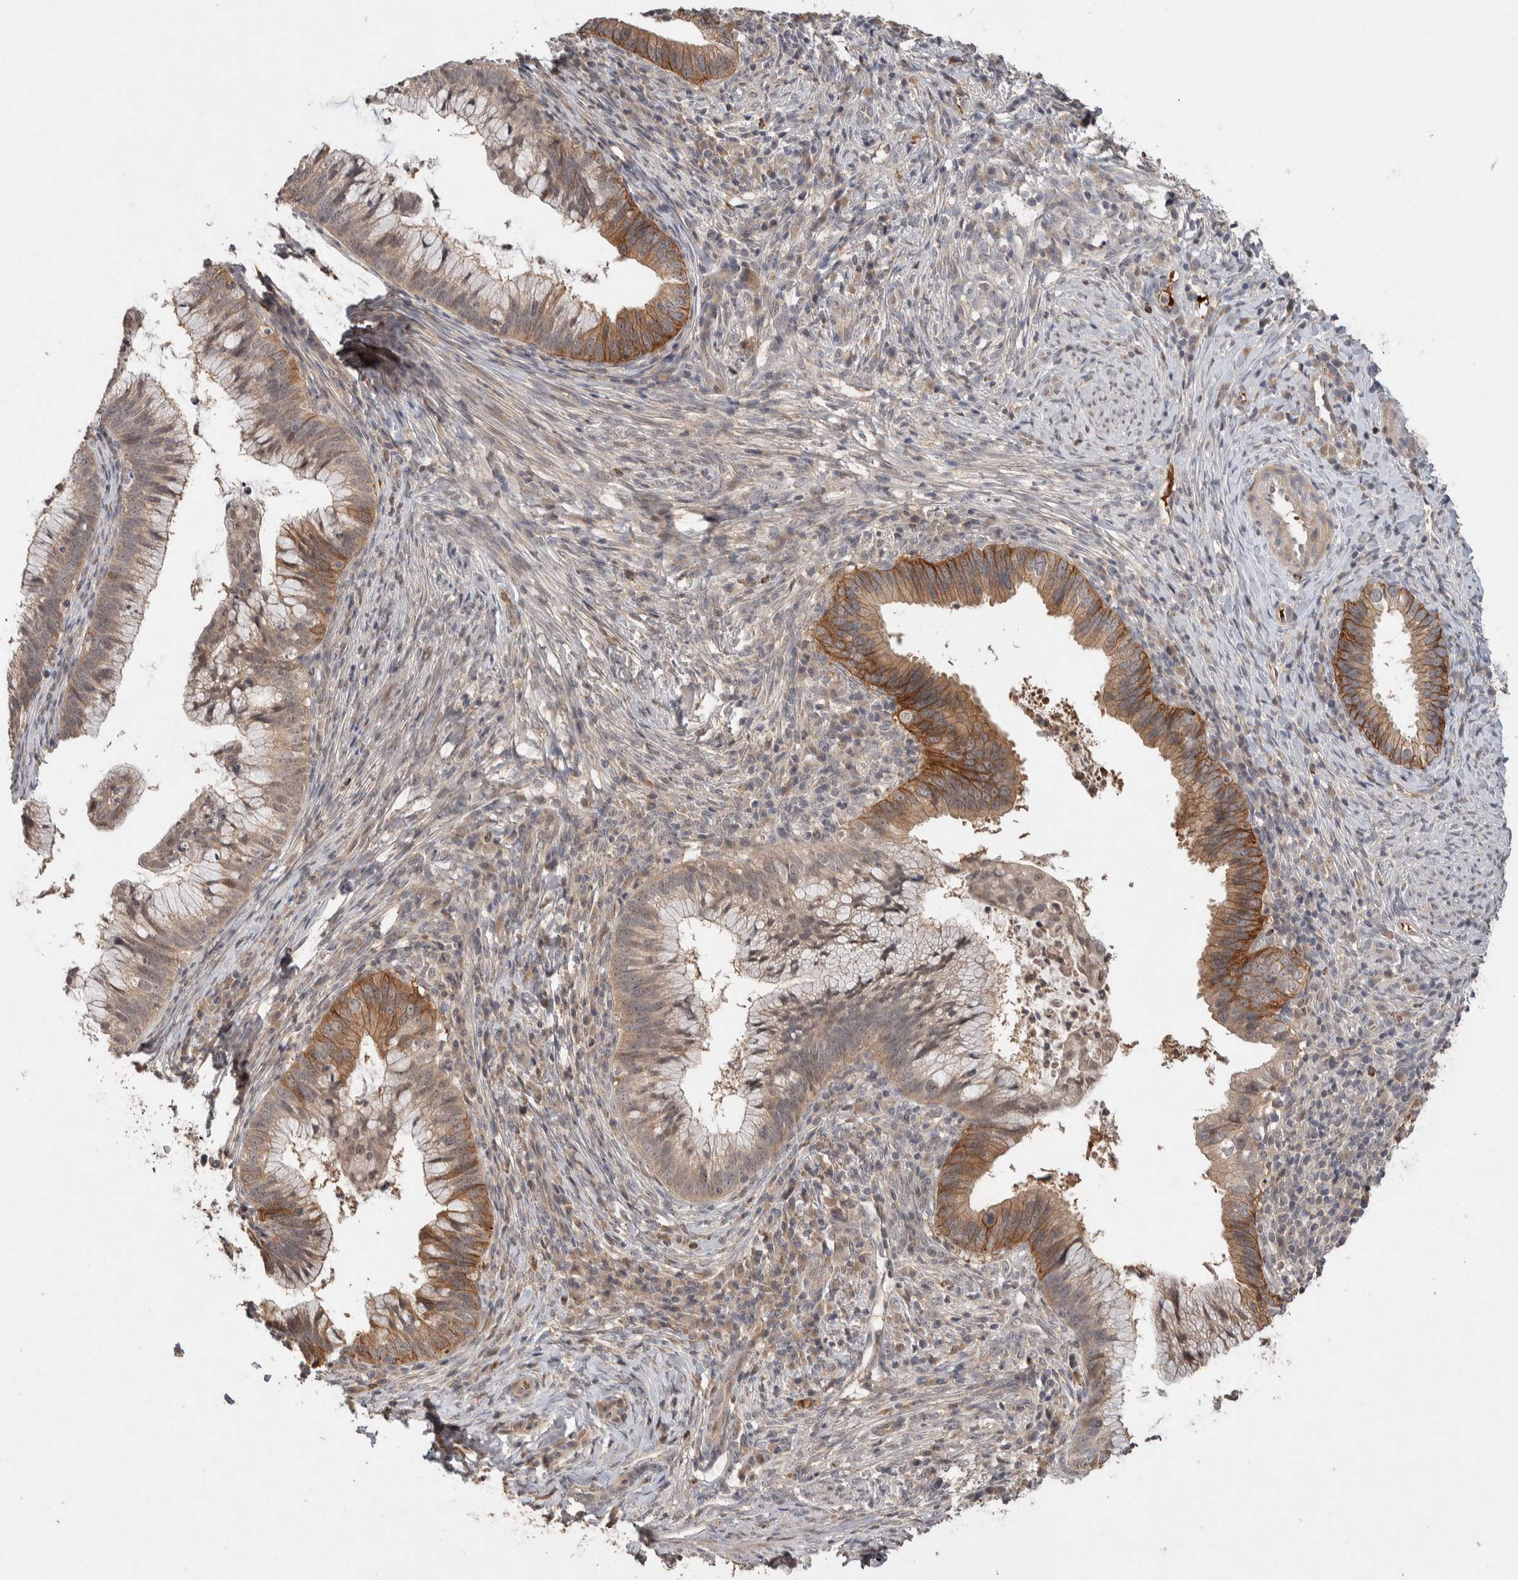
{"staining": {"intensity": "moderate", "quantity": ">75%", "location": "cytoplasmic/membranous"}, "tissue": "cervical cancer", "cell_type": "Tumor cells", "image_type": "cancer", "snomed": [{"axis": "morphology", "description": "Adenocarcinoma, NOS"}, {"axis": "topography", "description": "Cervix"}], "caption": "Tumor cells exhibit moderate cytoplasmic/membranous staining in approximately >75% of cells in cervical cancer (adenocarcinoma). (brown staining indicates protein expression, while blue staining denotes nuclei).", "gene": "CASK", "patient": {"sex": "female", "age": 36}}